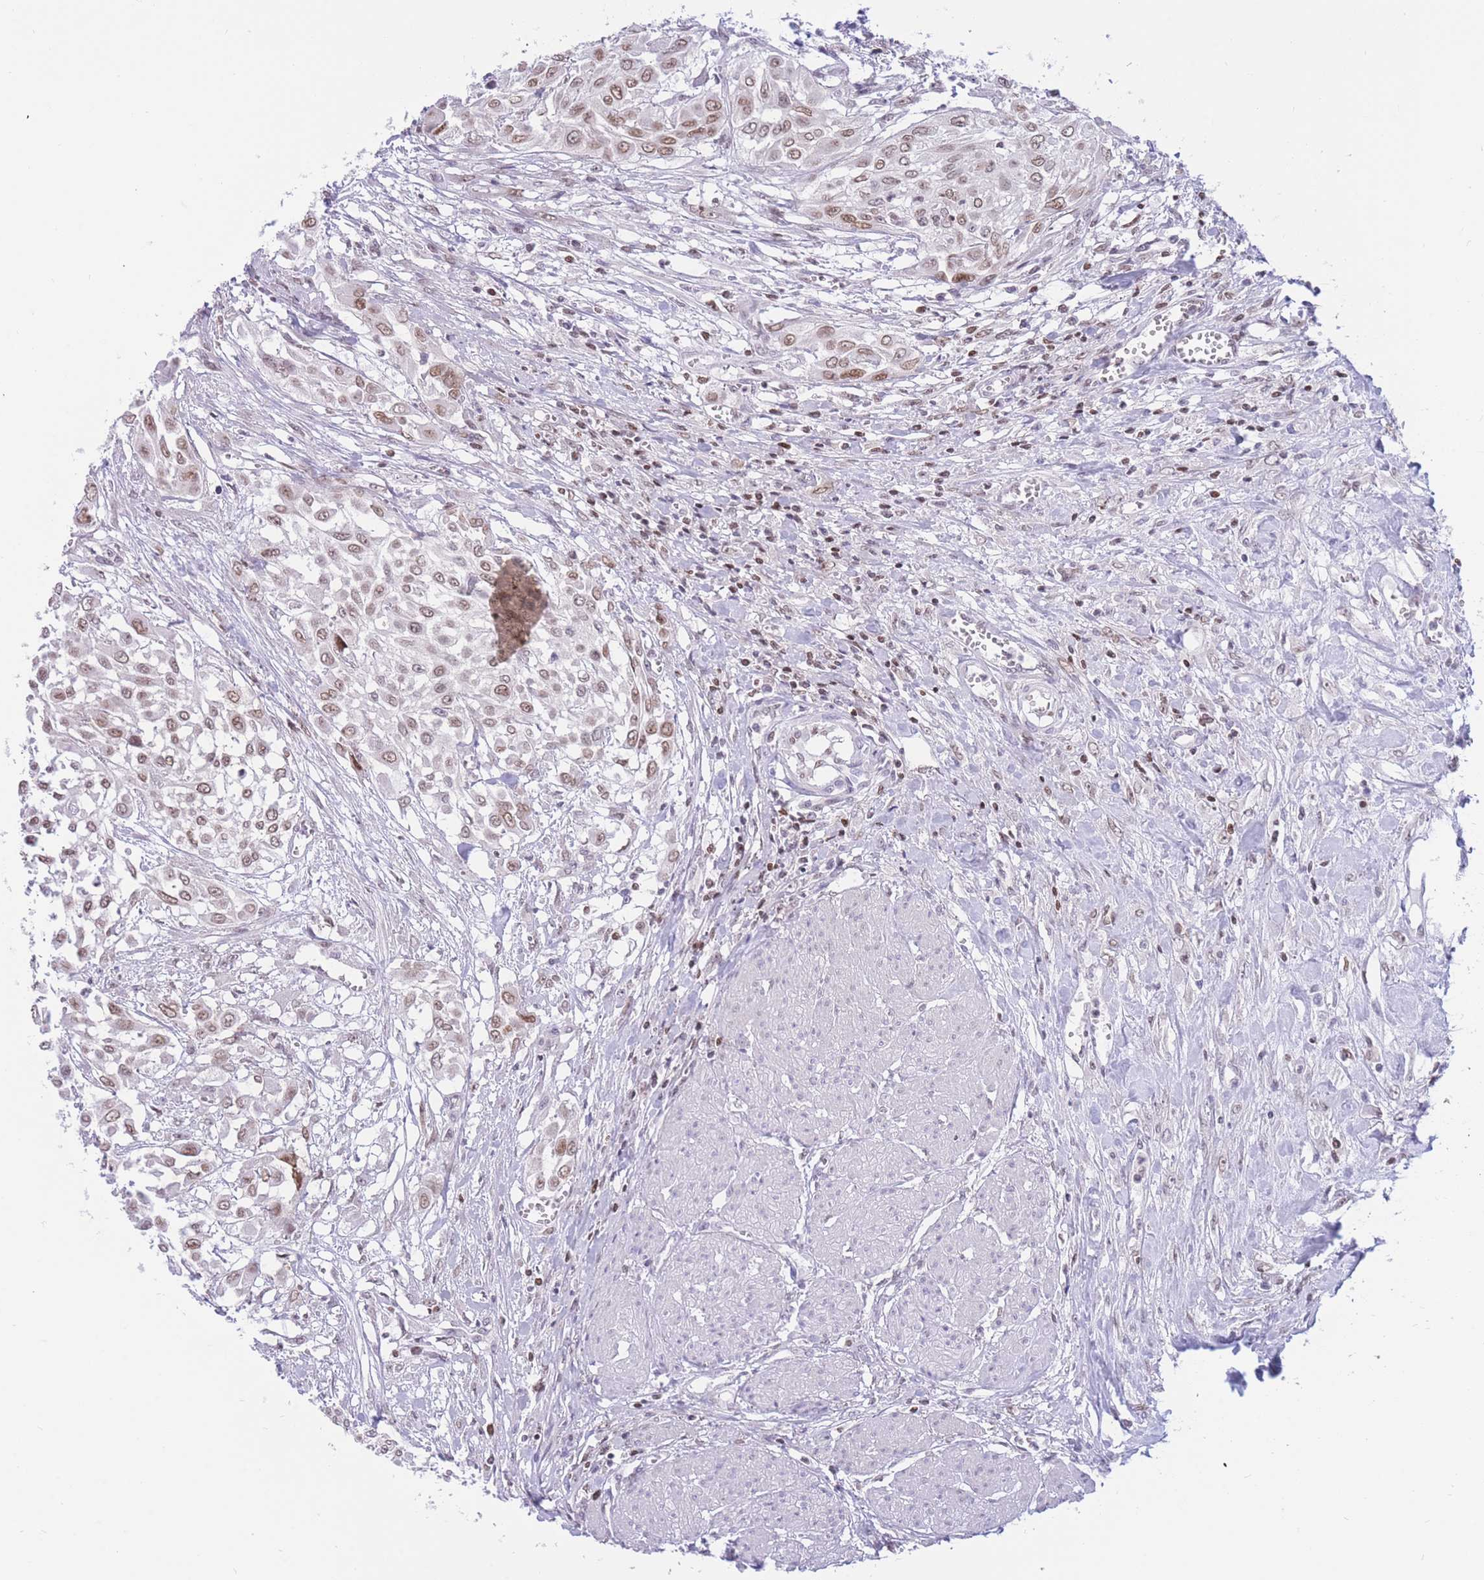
{"staining": {"intensity": "weak", "quantity": ">75%", "location": "nuclear"}, "tissue": "urothelial cancer", "cell_type": "Tumor cells", "image_type": "cancer", "snomed": [{"axis": "morphology", "description": "Urothelial carcinoma, High grade"}, {"axis": "topography", "description": "Urinary bladder"}], "caption": "DAB (3,3'-diaminobenzidine) immunohistochemical staining of urothelial carcinoma (high-grade) displays weak nuclear protein positivity in approximately >75% of tumor cells.", "gene": "HMGN1", "patient": {"sex": "male", "age": 57}}